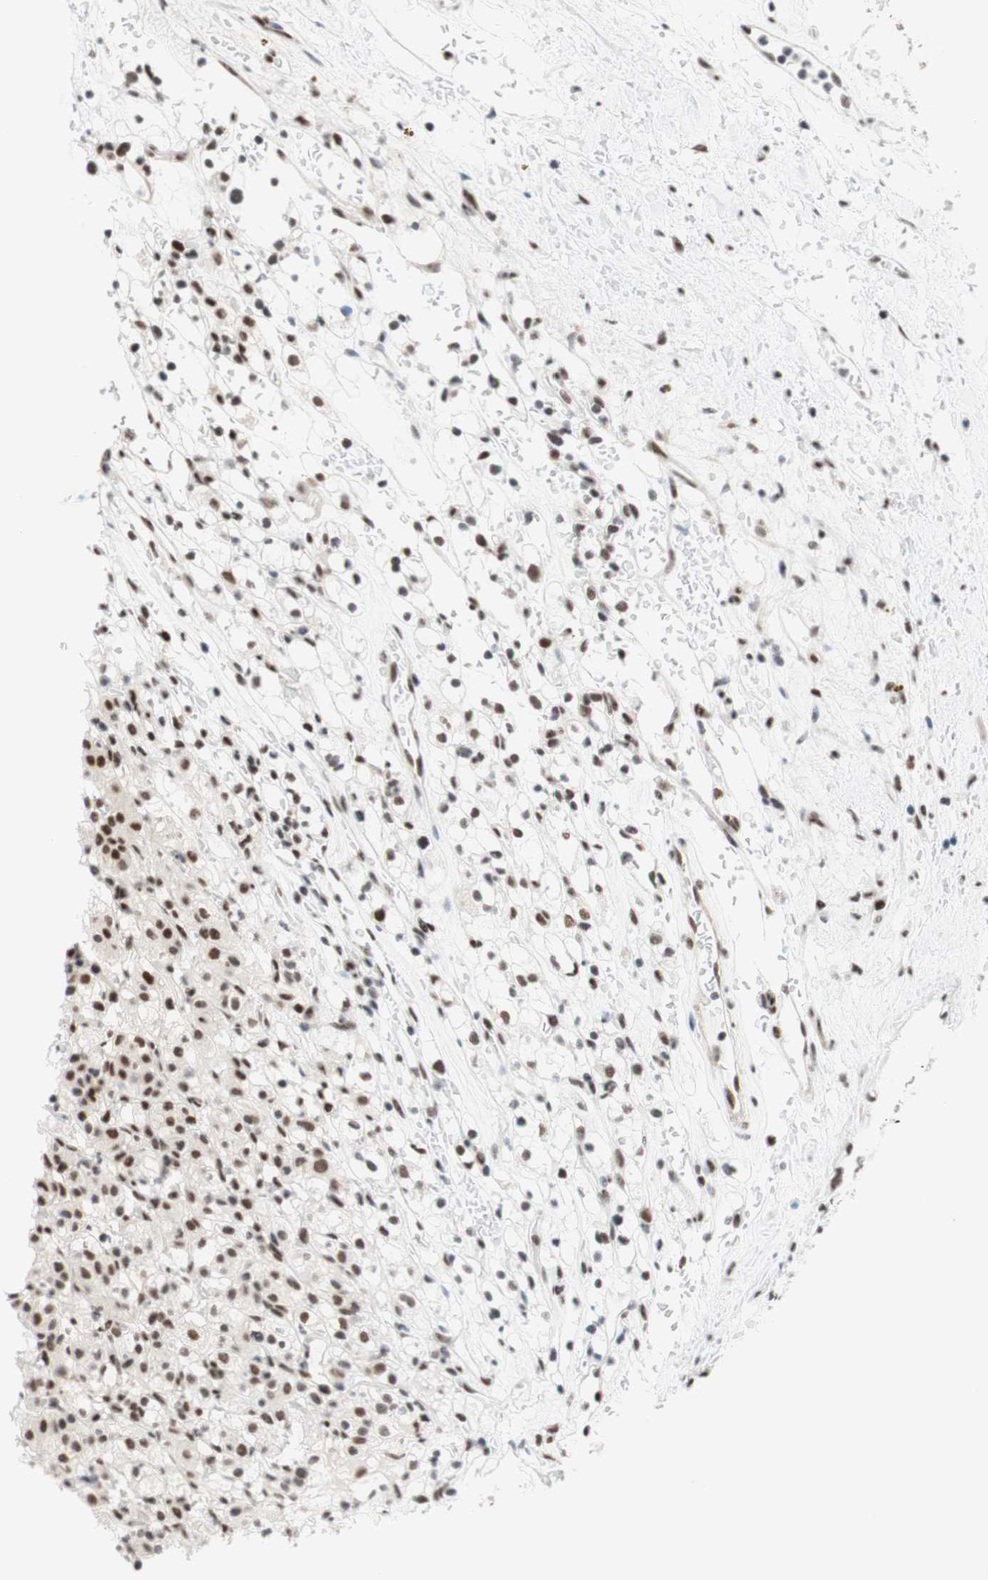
{"staining": {"intensity": "strong", "quantity": ">75%", "location": "nuclear"}, "tissue": "renal cancer", "cell_type": "Tumor cells", "image_type": "cancer", "snomed": [{"axis": "morphology", "description": "Normal tissue, NOS"}, {"axis": "morphology", "description": "Adenocarcinoma, NOS"}, {"axis": "topography", "description": "Kidney"}], "caption": "Renal adenocarcinoma stained with DAB IHC reveals high levels of strong nuclear positivity in approximately >75% of tumor cells.", "gene": "PRPF19", "patient": {"sex": "female", "age": 72}}